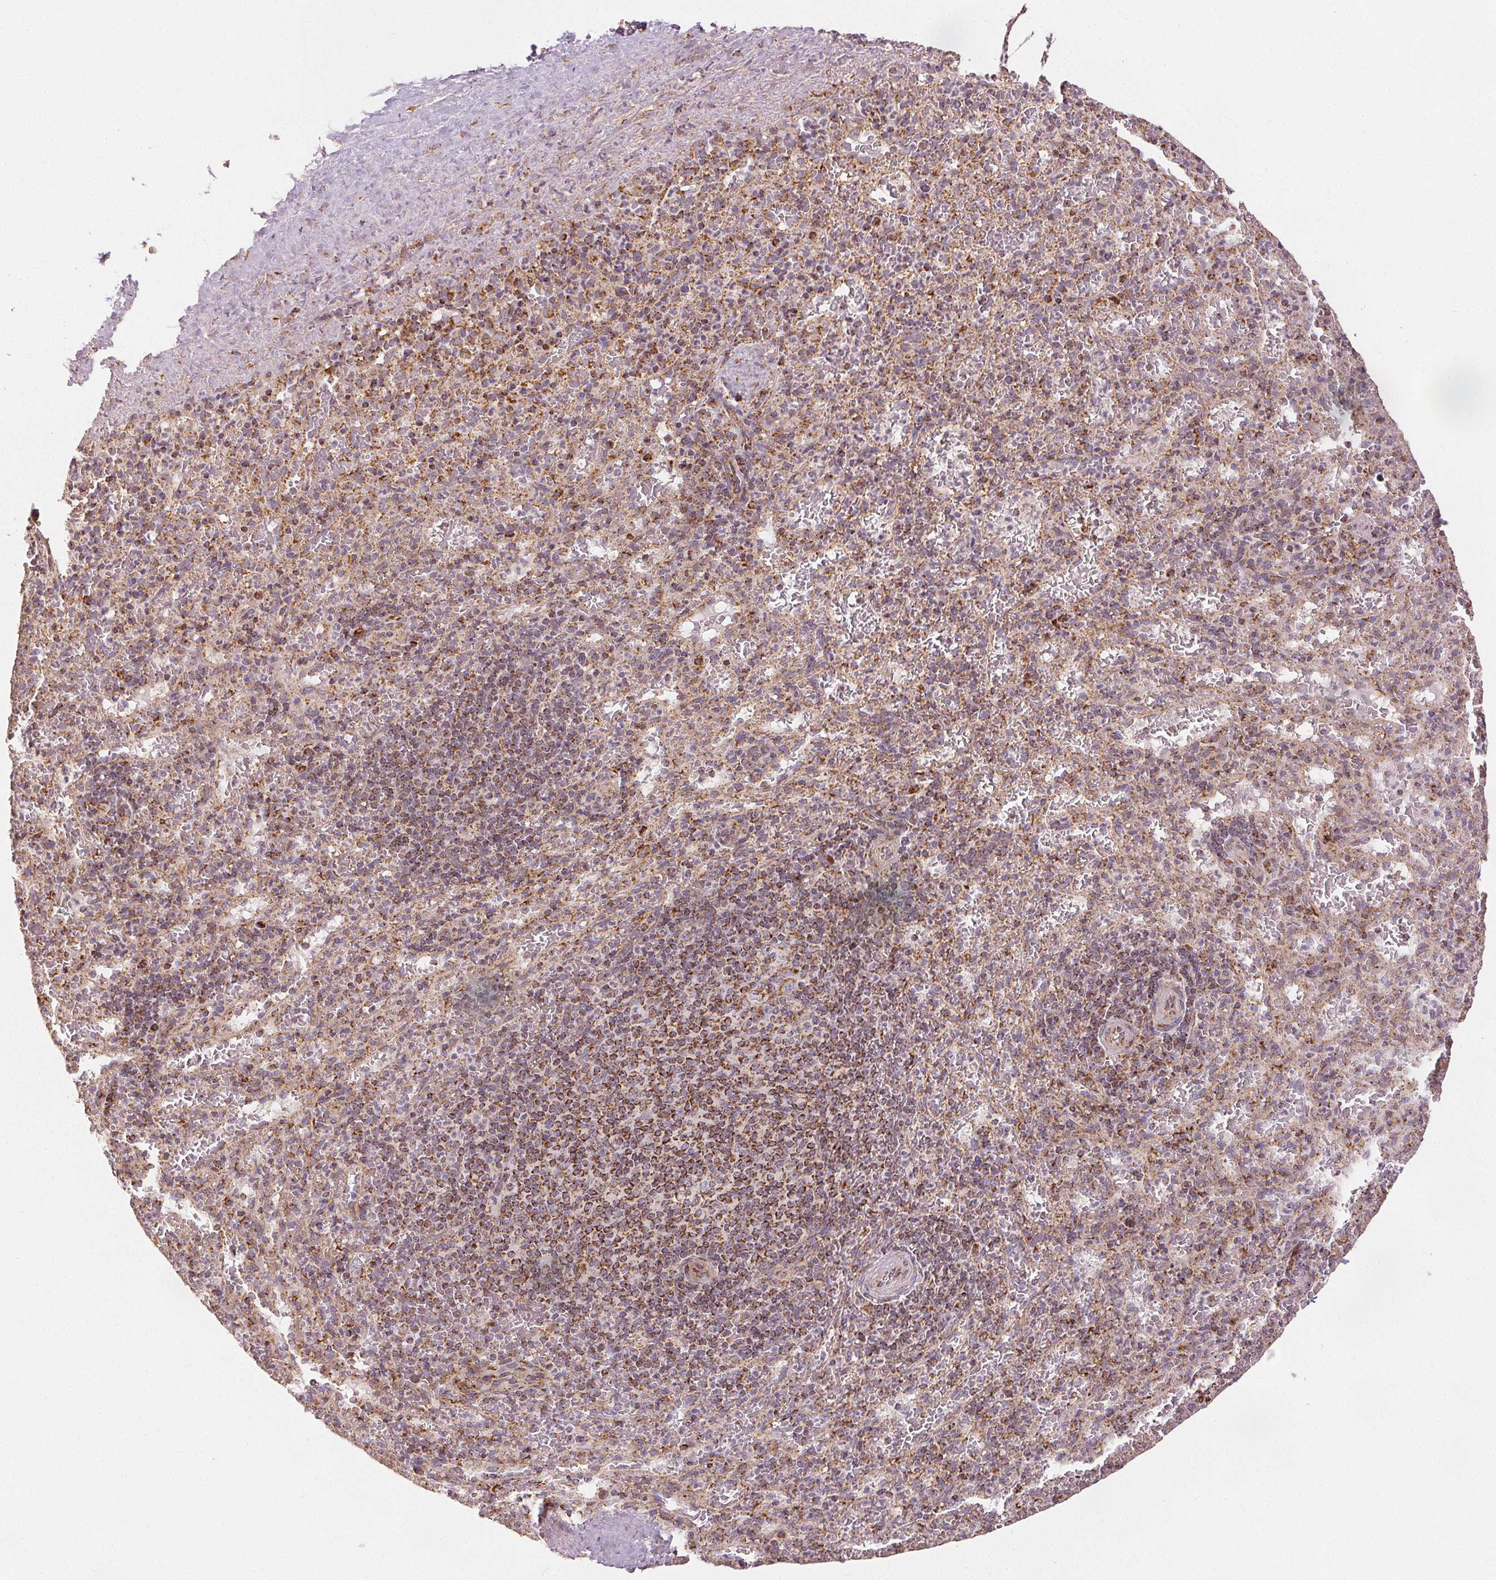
{"staining": {"intensity": "strong", "quantity": "<25%", "location": "cytoplasmic/membranous"}, "tissue": "spleen", "cell_type": "Cells in red pulp", "image_type": "normal", "snomed": [{"axis": "morphology", "description": "Normal tissue, NOS"}, {"axis": "topography", "description": "Spleen"}], "caption": "The immunohistochemical stain shows strong cytoplasmic/membranous expression in cells in red pulp of unremarkable spleen. Ihc stains the protein of interest in brown and the nuclei are stained blue.", "gene": "SDHB", "patient": {"sex": "male", "age": 57}}